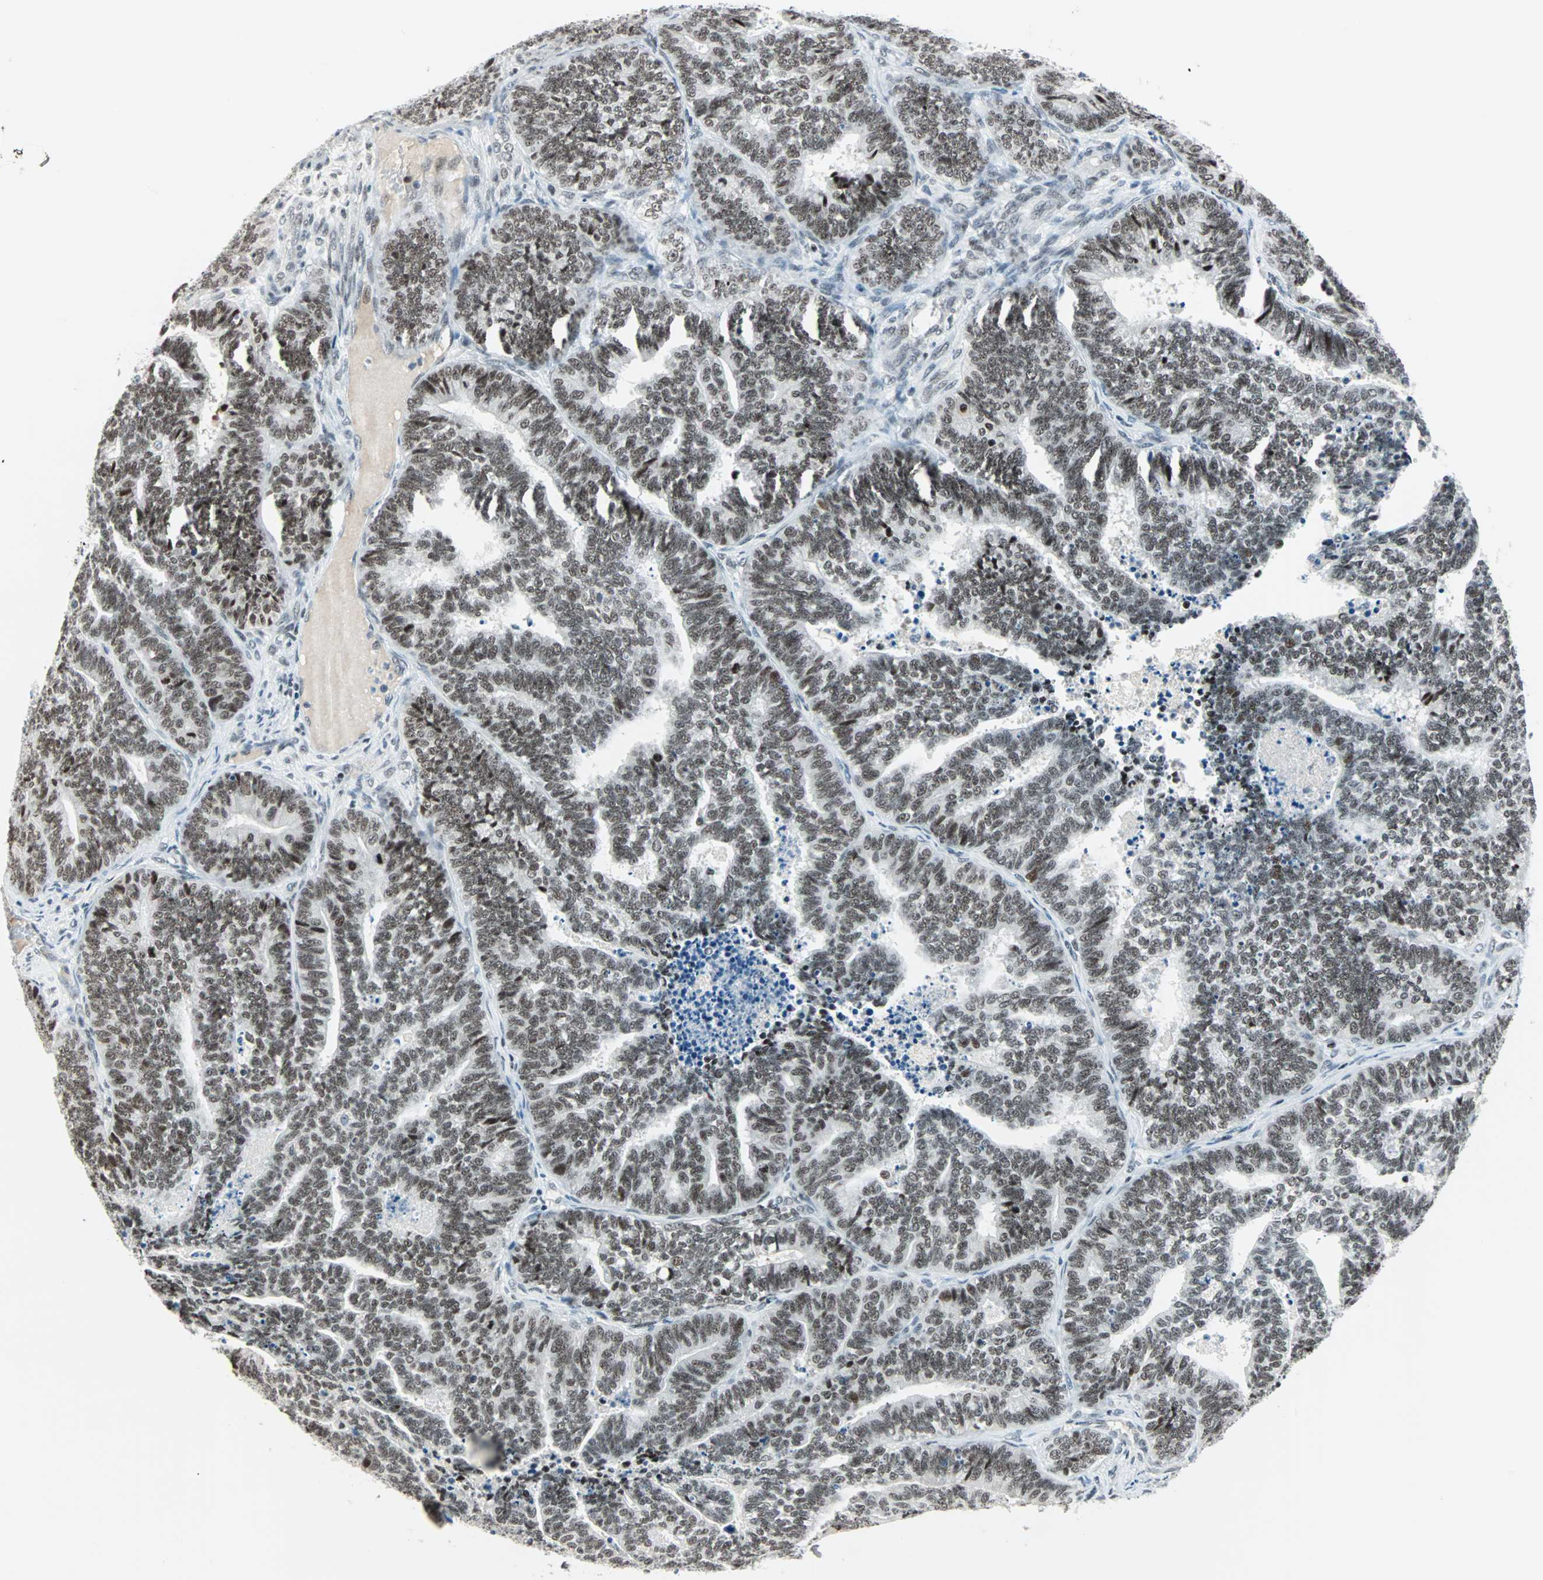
{"staining": {"intensity": "strong", "quantity": ">75%", "location": "nuclear"}, "tissue": "endometrial cancer", "cell_type": "Tumor cells", "image_type": "cancer", "snomed": [{"axis": "morphology", "description": "Adenocarcinoma, NOS"}, {"axis": "topography", "description": "Endometrium"}], "caption": "Immunohistochemical staining of human endometrial cancer (adenocarcinoma) demonstrates high levels of strong nuclear staining in approximately >75% of tumor cells.", "gene": "SIN3A", "patient": {"sex": "female", "age": 70}}